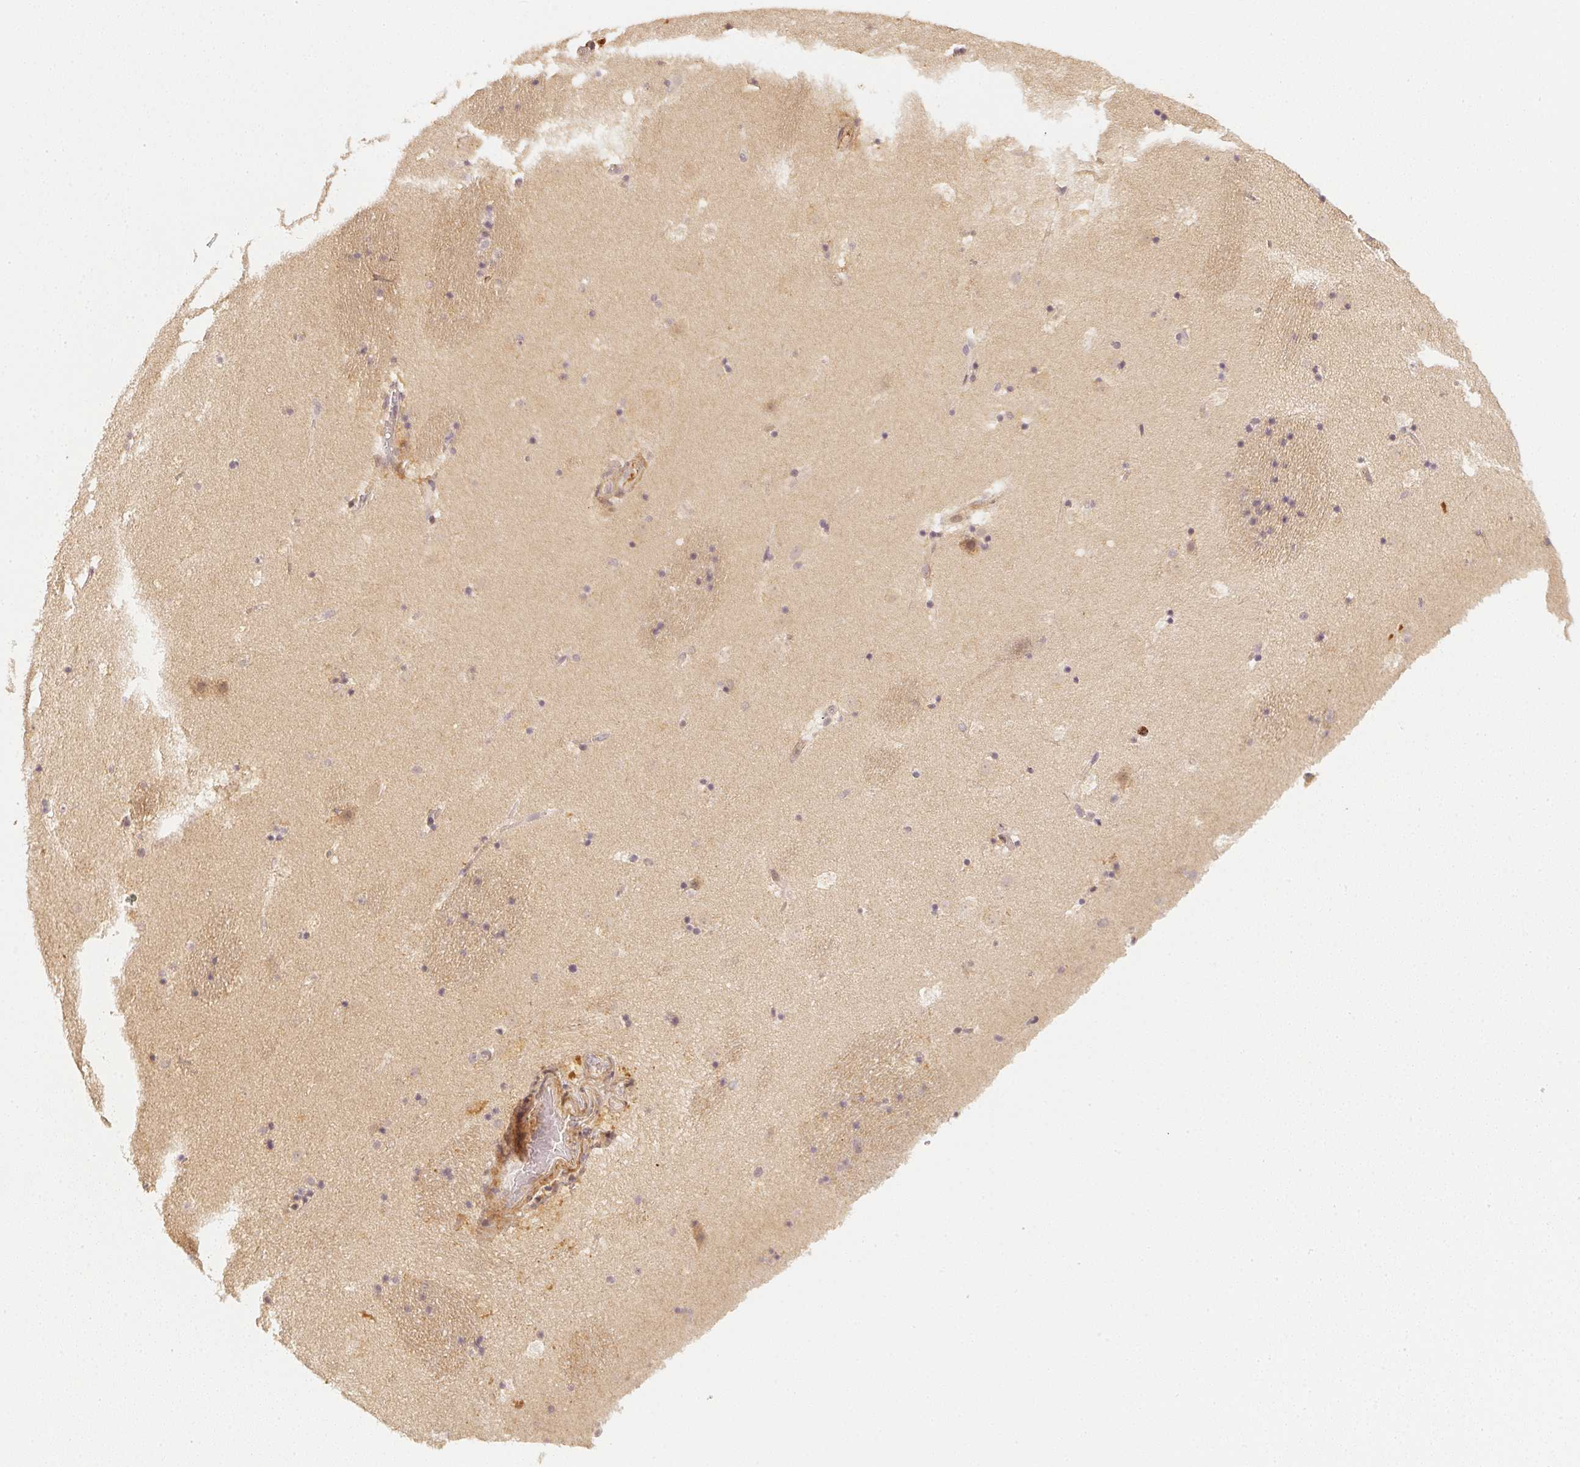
{"staining": {"intensity": "negative", "quantity": "none", "location": "none"}, "tissue": "caudate", "cell_type": "Glial cells", "image_type": "normal", "snomed": [{"axis": "morphology", "description": "Normal tissue, NOS"}, {"axis": "topography", "description": "Lateral ventricle wall"}], "caption": "Glial cells are negative for brown protein staining in unremarkable caudate. Brightfield microscopy of IHC stained with DAB (3,3'-diaminobenzidine) (brown) and hematoxylin (blue), captured at high magnification.", "gene": "SERPINE1", "patient": {"sex": "male", "age": 37}}